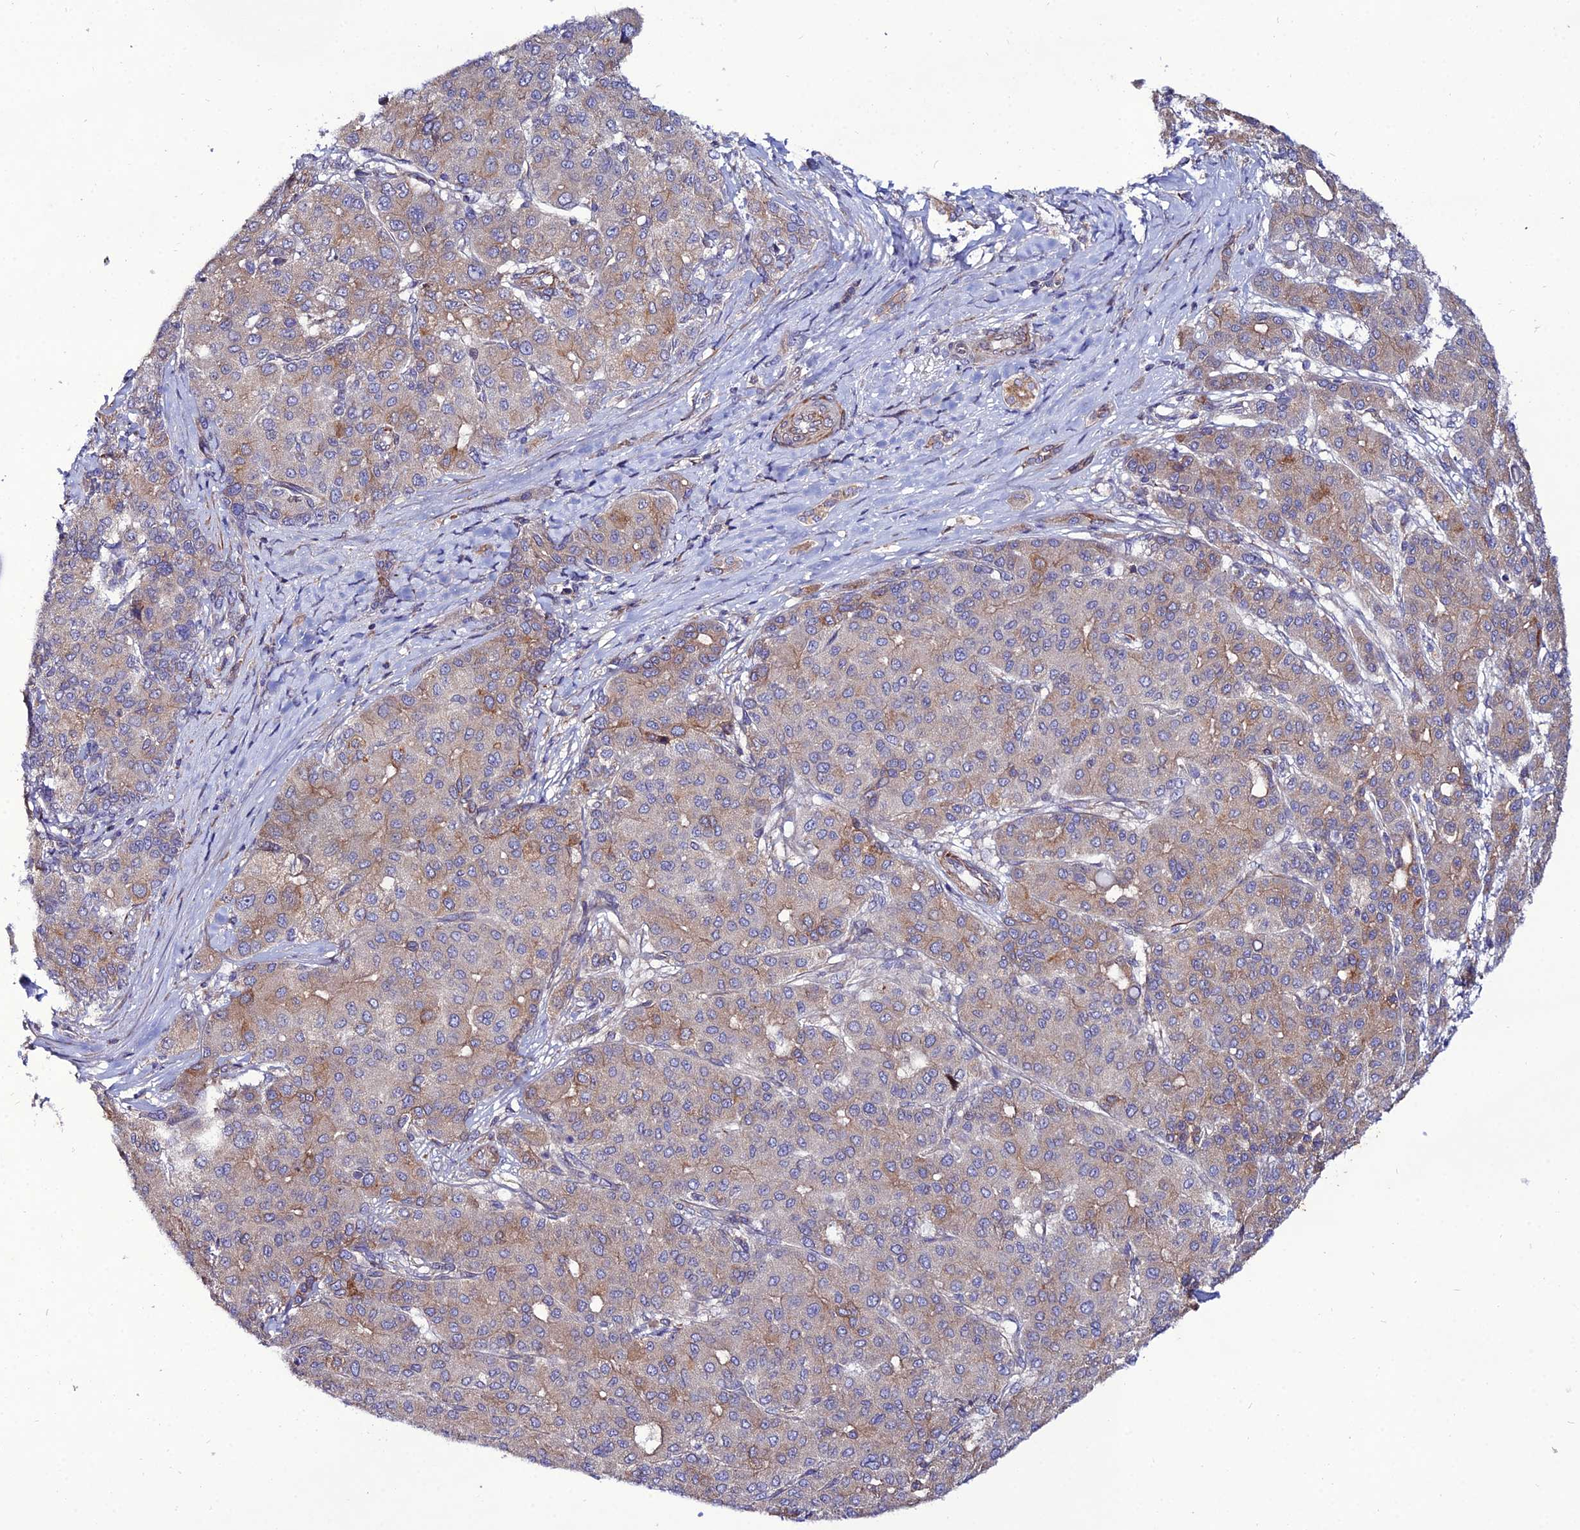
{"staining": {"intensity": "moderate", "quantity": "25%-75%", "location": "cytoplasmic/membranous"}, "tissue": "liver cancer", "cell_type": "Tumor cells", "image_type": "cancer", "snomed": [{"axis": "morphology", "description": "Carcinoma, Hepatocellular, NOS"}, {"axis": "topography", "description": "Liver"}], "caption": "Human hepatocellular carcinoma (liver) stained with a protein marker exhibits moderate staining in tumor cells.", "gene": "ARL6IP1", "patient": {"sex": "male", "age": 65}}